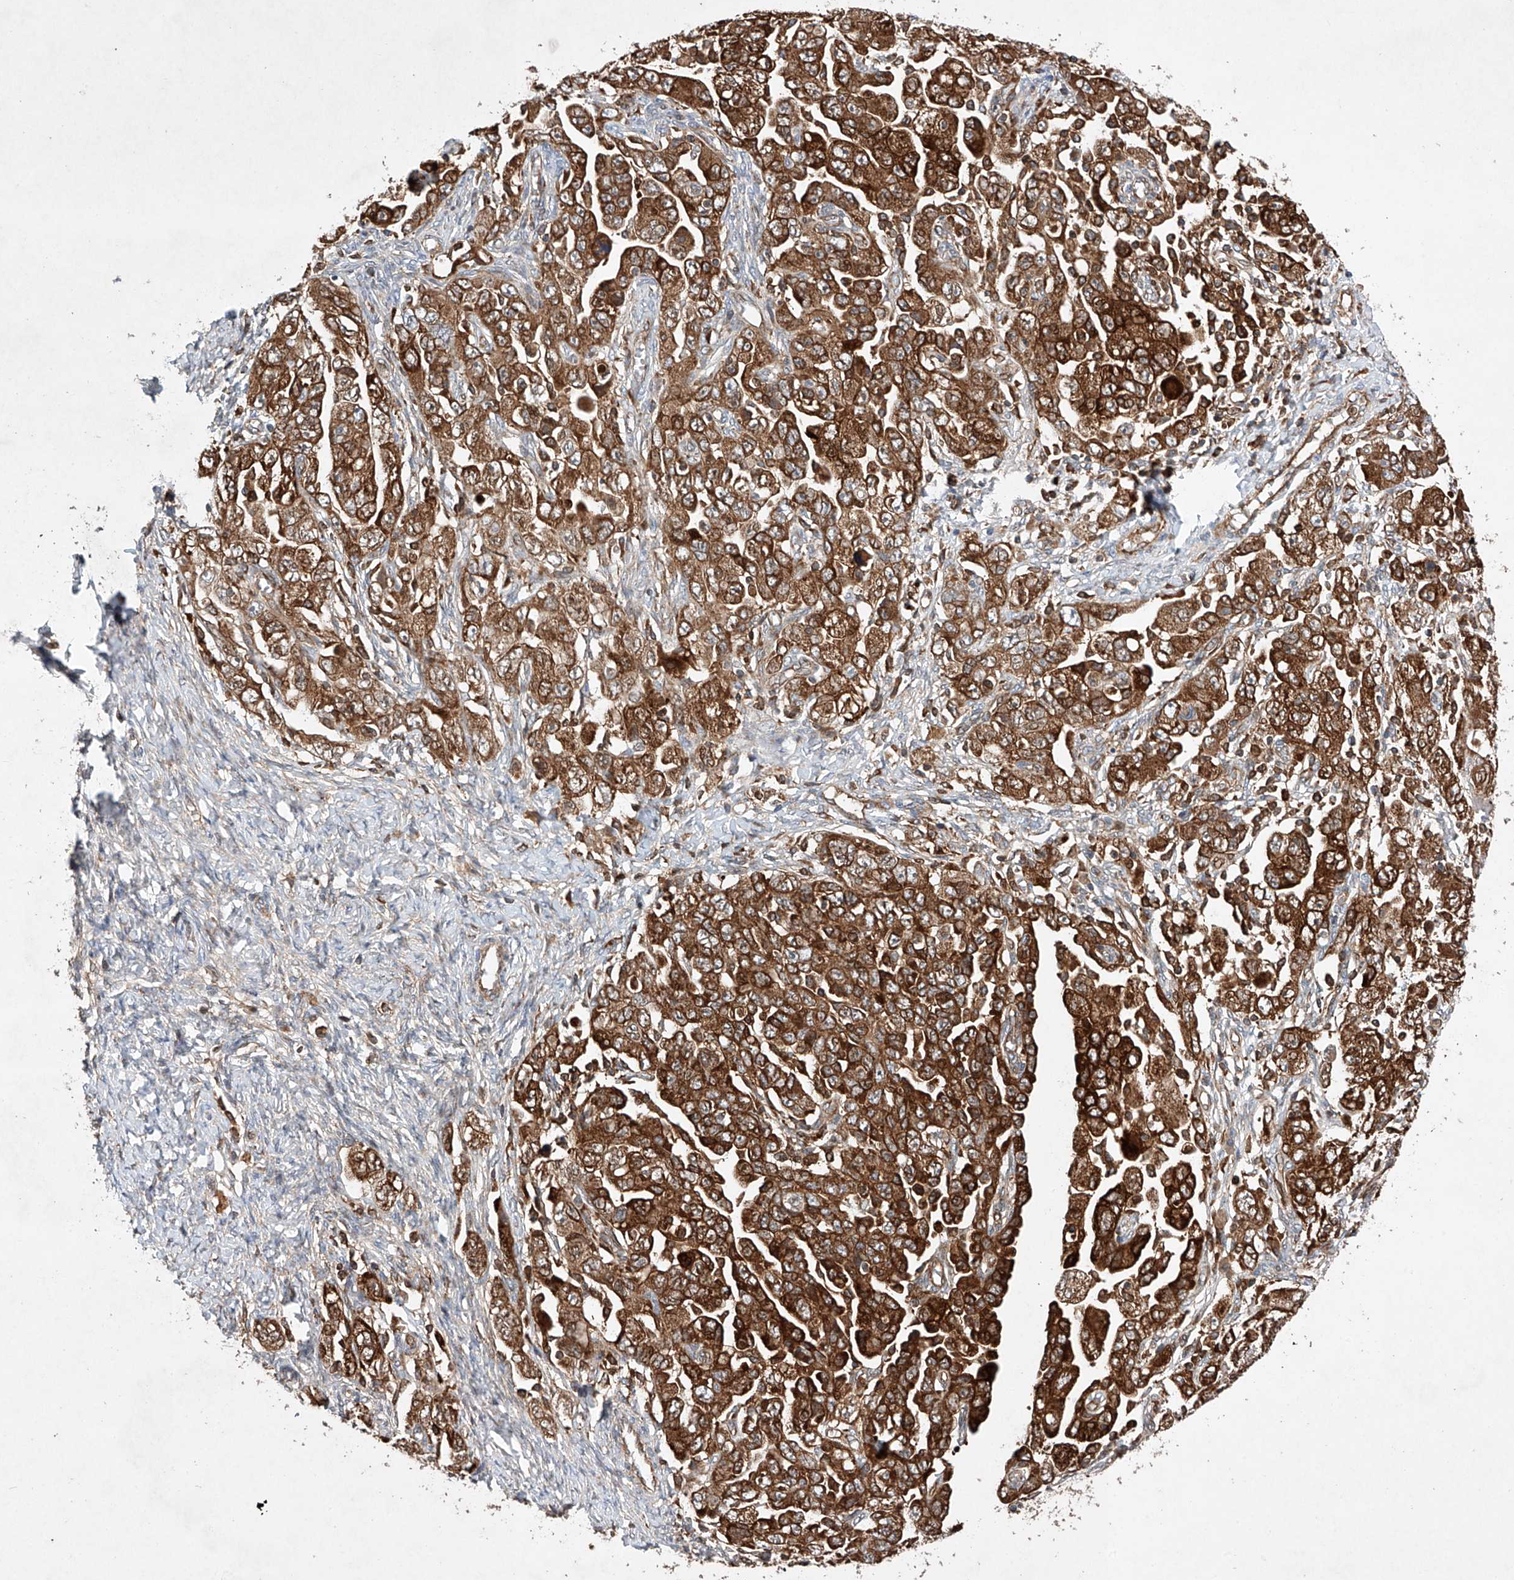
{"staining": {"intensity": "strong", "quantity": ">75%", "location": "cytoplasmic/membranous"}, "tissue": "ovarian cancer", "cell_type": "Tumor cells", "image_type": "cancer", "snomed": [{"axis": "morphology", "description": "Carcinoma, NOS"}, {"axis": "morphology", "description": "Cystadenocarcinoma, serous, NOS"}, {"axis": "topography", "description": "Ovary"}], "caption": "Brown immunohistochemical staining in human ovarian serous cystadenocarcinoma shows strong cytoplasmic/membranous expression in about >75% of tumor cells.", "gene": "TIMM23", "patient": {"sex": "female", "age": 69}}